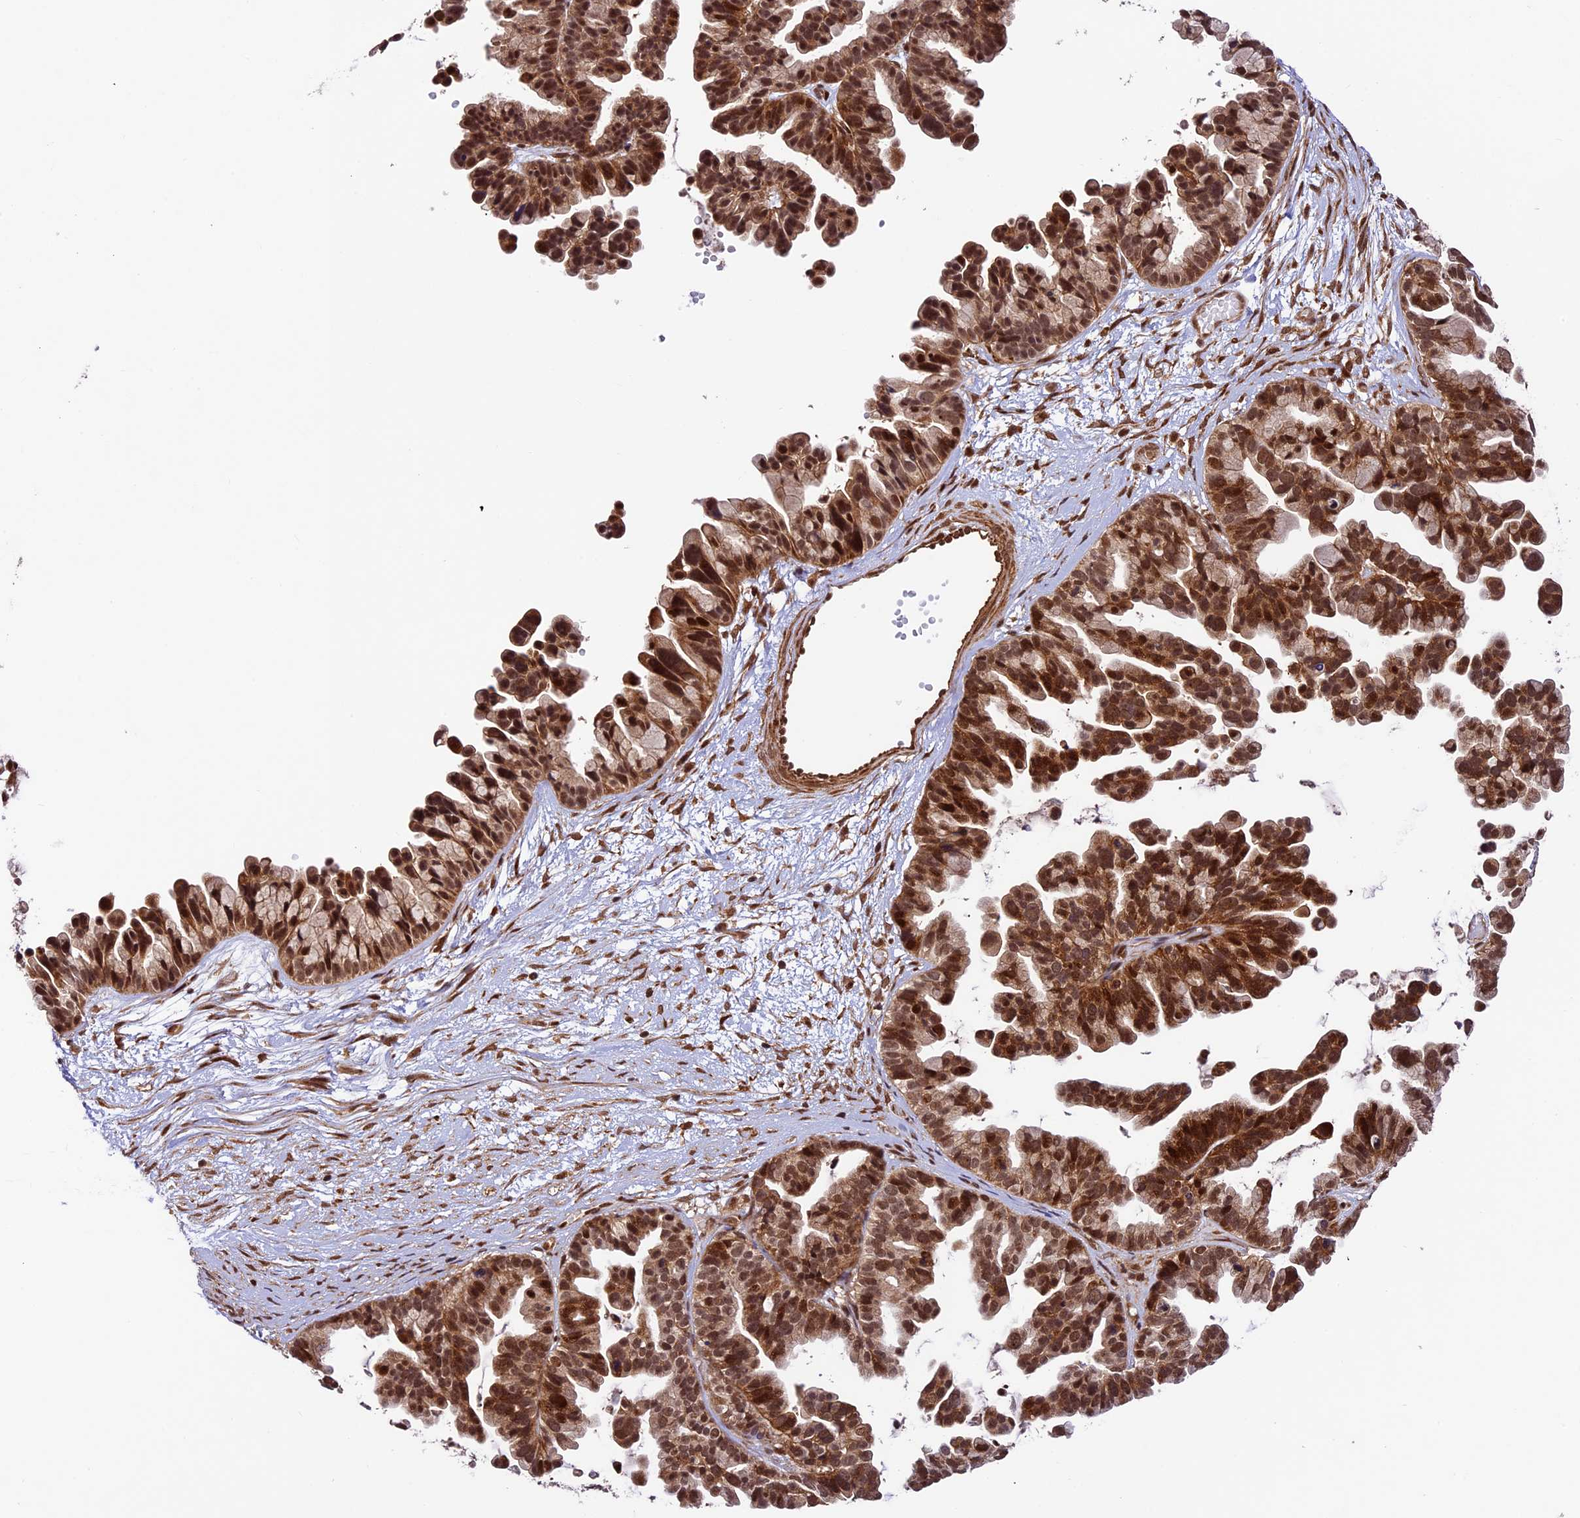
{"staining": {"intensity": "strong", "quantity": ">75%", "location": "cytoplasmic/membranous,nuclear"}, "tissue": "ovarian cancer", "cell_type": "Tumor cells", "image_type": "cancer", "snomed": [{"axis": "morphology", "description": "Cystadenocarcinoma, serous, NOS"}, {"axis": "topography", "description": "Ovary"}], "caption": "IHC histopathology image of human ovarian serous cystadenocarcinoma stained for a protein (brown), which reveals high levels of strong cytoplasmic/membranous and nuclear positivity in about >75% of tumor cells.", "gene": "DHX38", "patient": {"sex": "female", "age": 56}}